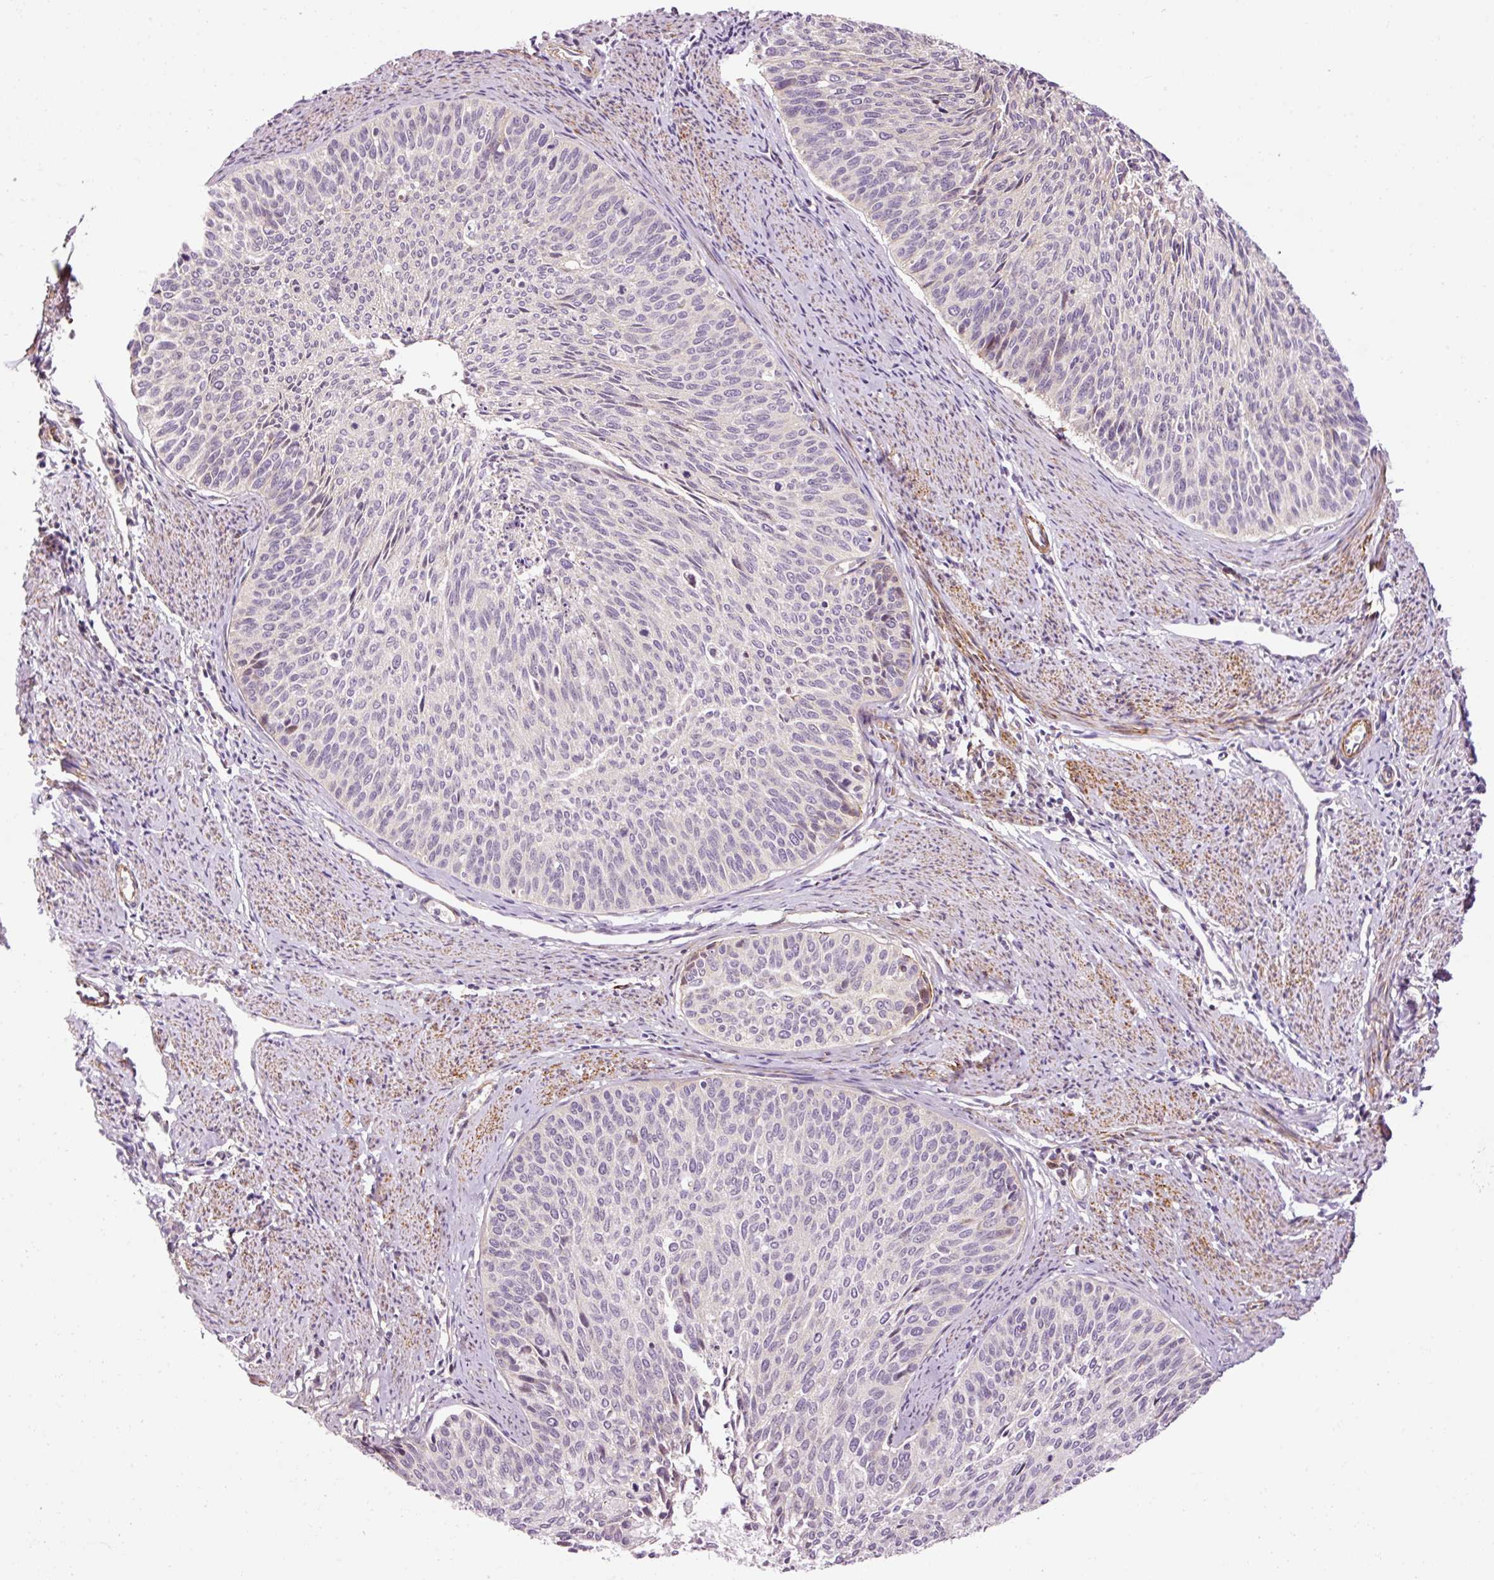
{"staining": {"intensity": "negative", "quantity": "none", "location": "none"}, "tissue": "cervical cancer", "cell_type": "Tumor cells", "image_type": "cancer", "snomed": [{"axis": "morphology", "description": "Squamous cell carcinoma, NOS"}, {"axis": "topography", "description": "Cervix"}], "caption": "This micrograph is of cervical cancer stained with IHC to label a protein in brown with the nuclei are counter-stained blue. There is no expression in tumor cells.", "gene": "ANKRD20A1", "patient": {"sex": "female", "age": 55}}